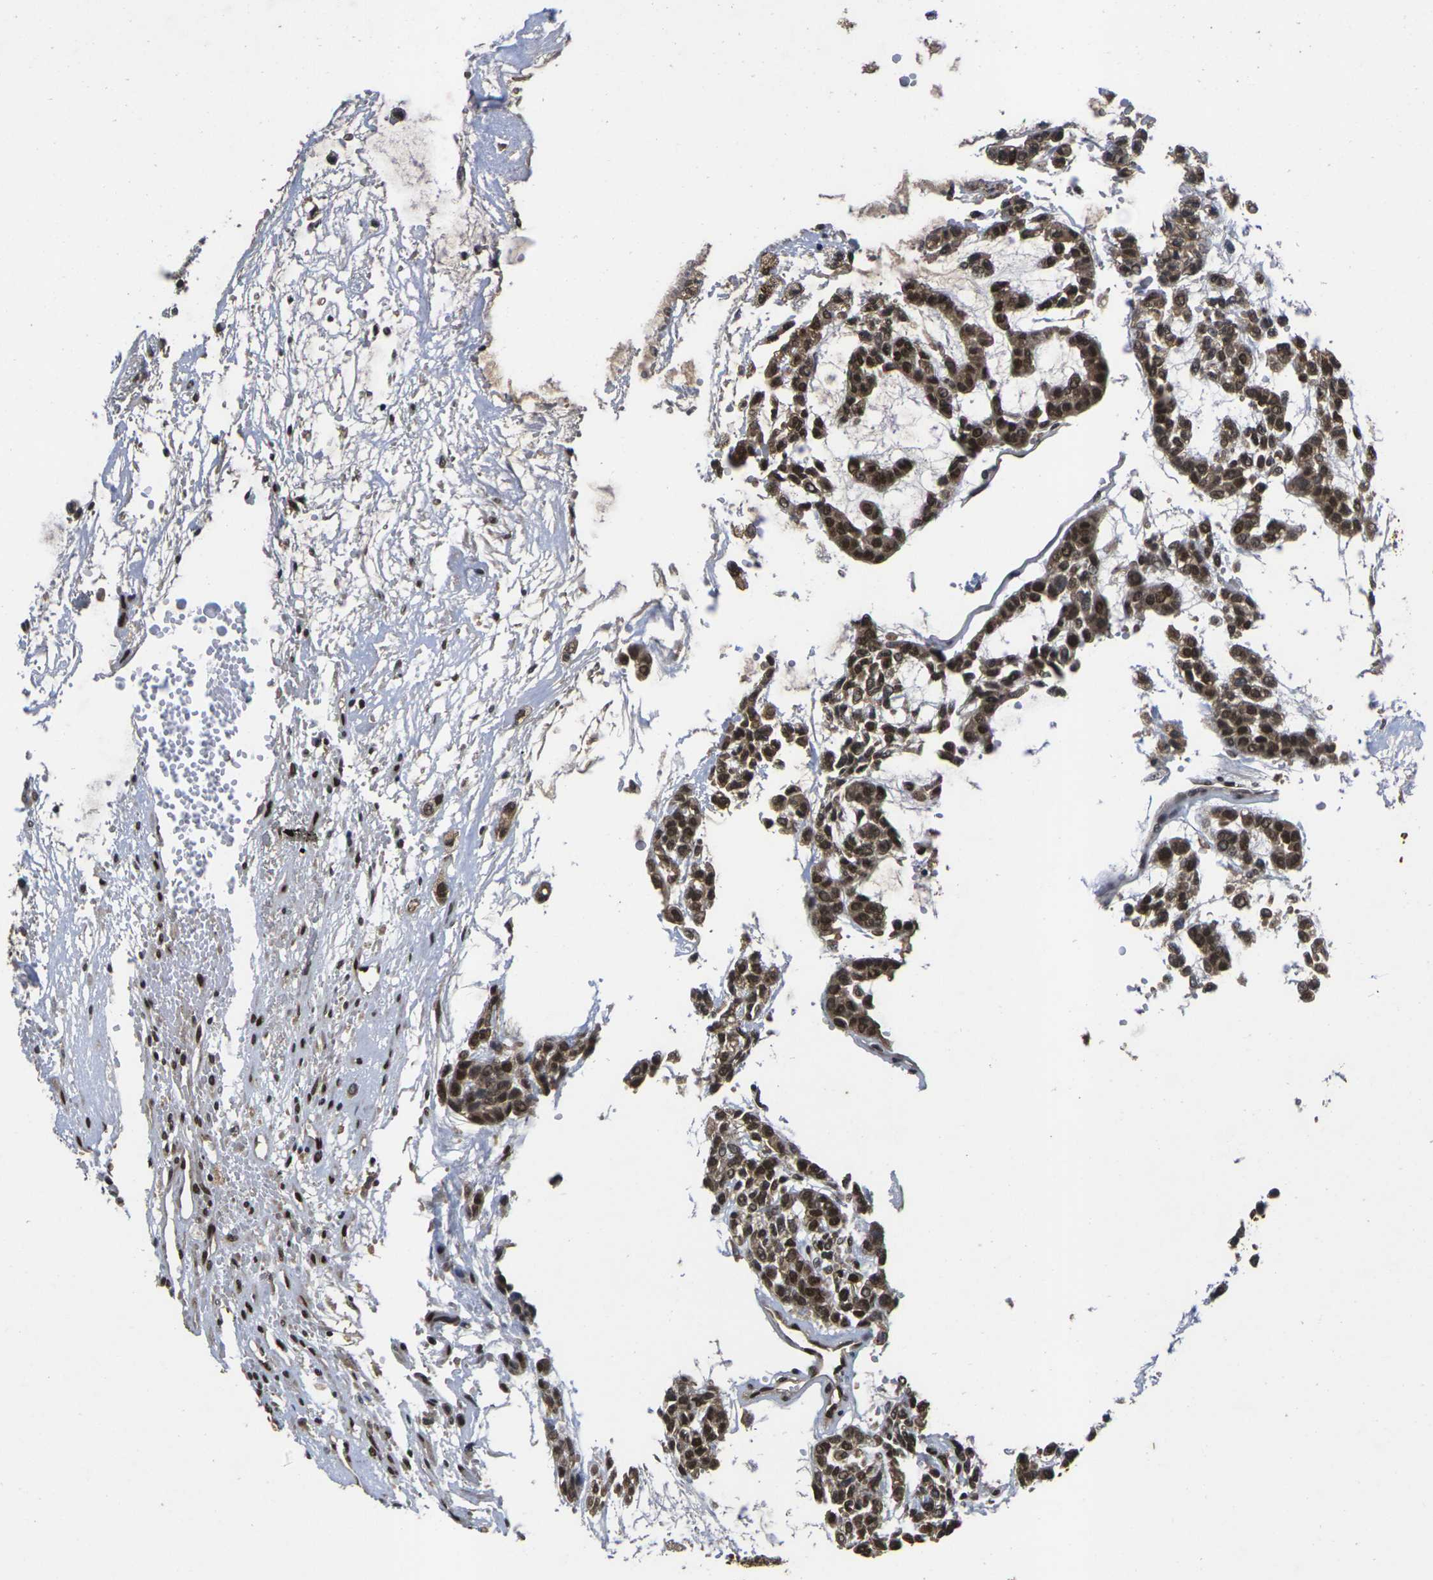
{"staining": {"intensity": "strong", "quantity": ">75%", "location": "nuclear"}, "tissue": "head and neck cancer", "cell_type": "Tumor cells", "image_type": "cancer", "snomed": [{"axis": "morphology", "description": "Adenocarcinoma, NOS"}, {"axis": "morphology", "description": "Adenoma, NOS"}, {"axis": "topography", "description": "Head-Neck"}], "caption": "There is high levels of strong nuclear staining in tumor cells of head and neck cancer, as demonstrated by immunohistochemical staining (brown color).", "gene": "GTF2E1", "patient": {"sex": "female", "age": 55}}